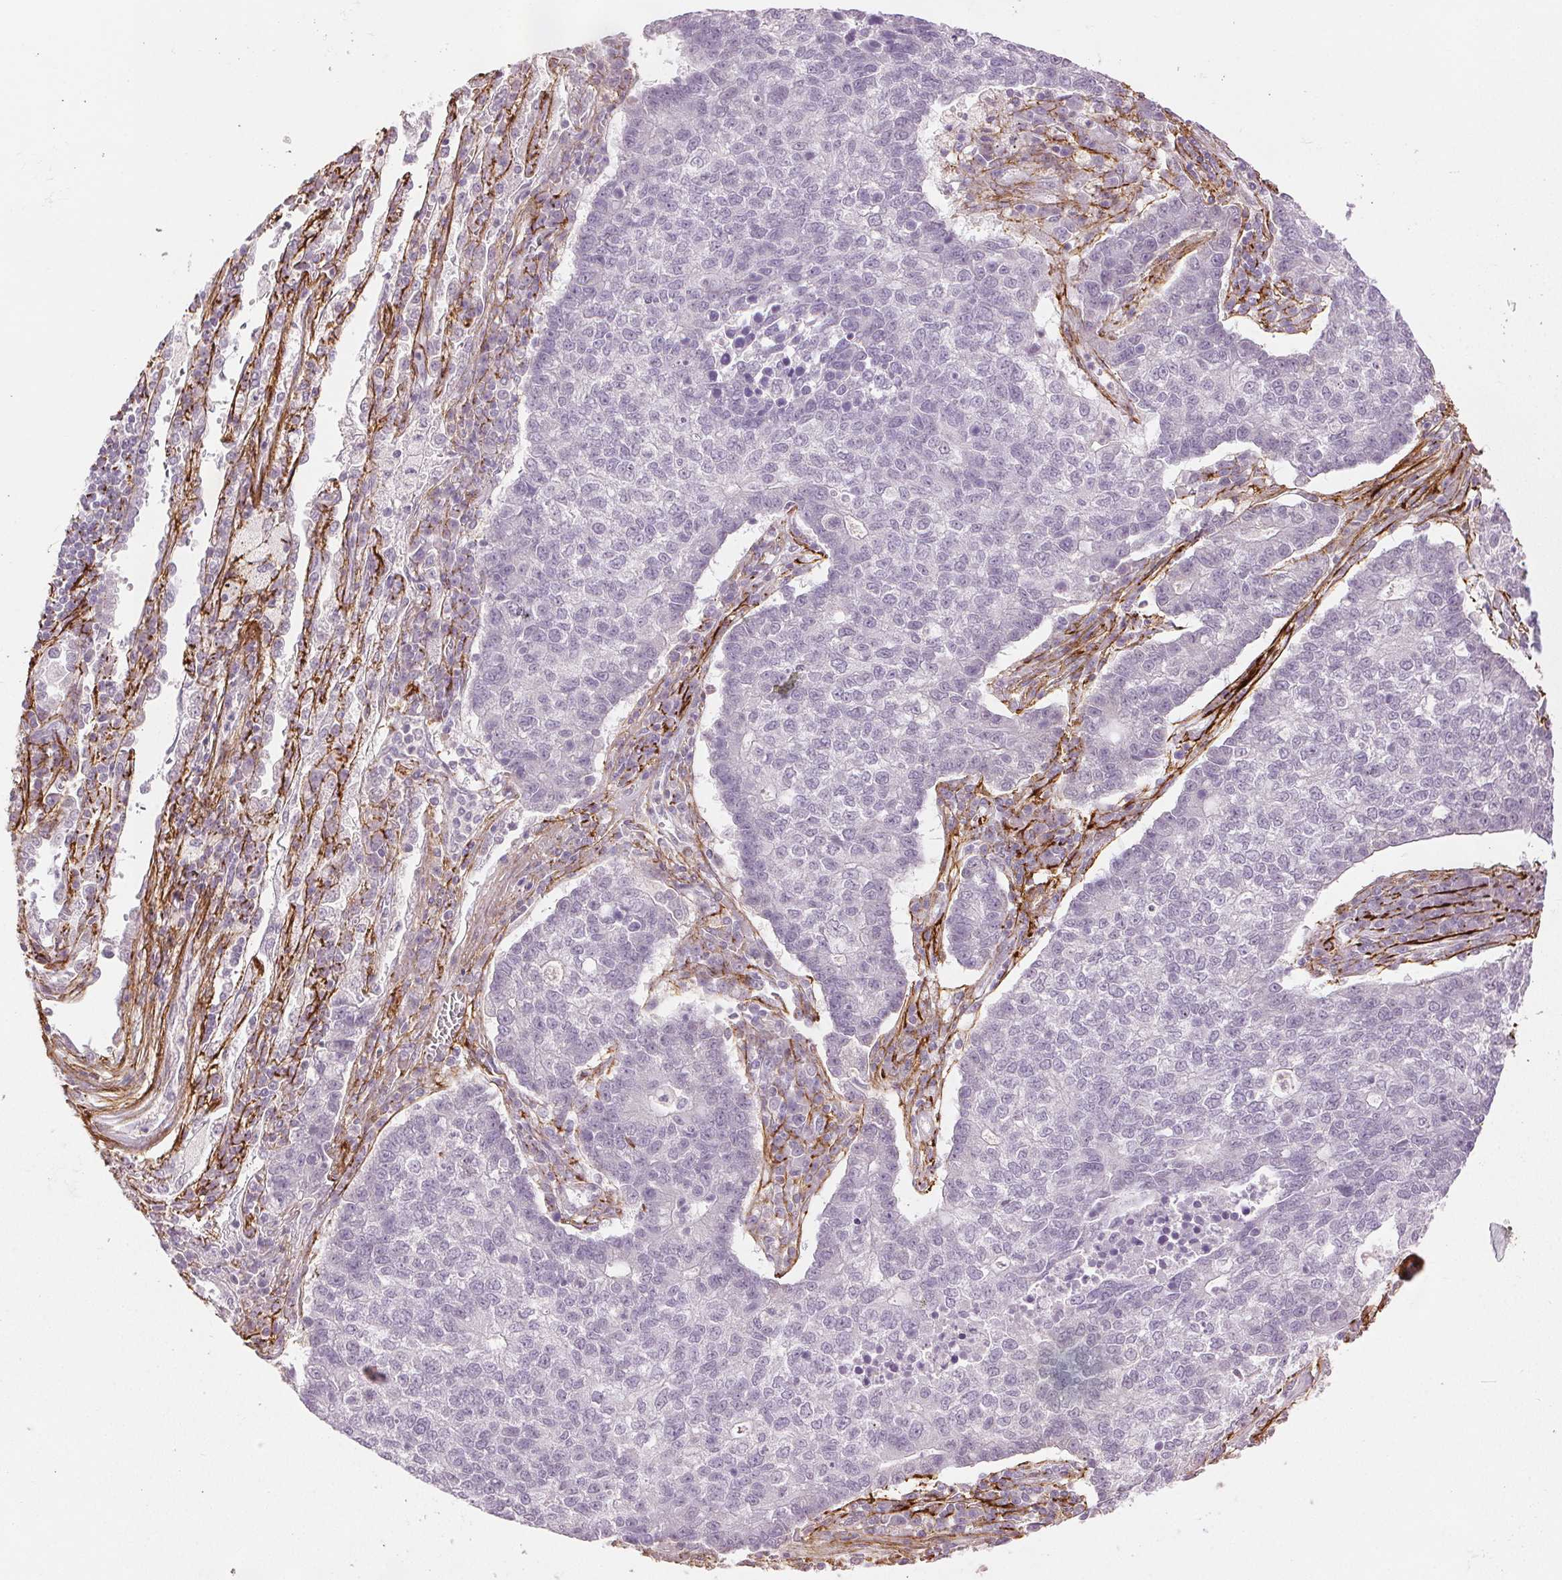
{"staining": {"intensity": "negative", "quantity": "none", "location": "none"}, "tissue": "lung cancer", "cell_type": "Tumor cells", "image_type": "cancer", "snomed": [{"axis": "morphology", "description": "Adenocarcinoma, NOS"}, {"axis": "topography", "description": "Lung"}], "caption": "Adenocarcinoma (lung) was stained to show a protein in brown. There is no significant positivity in tumor cells.", "gene": "FBN1", "patient": {"sex": "male", "age": 57}}